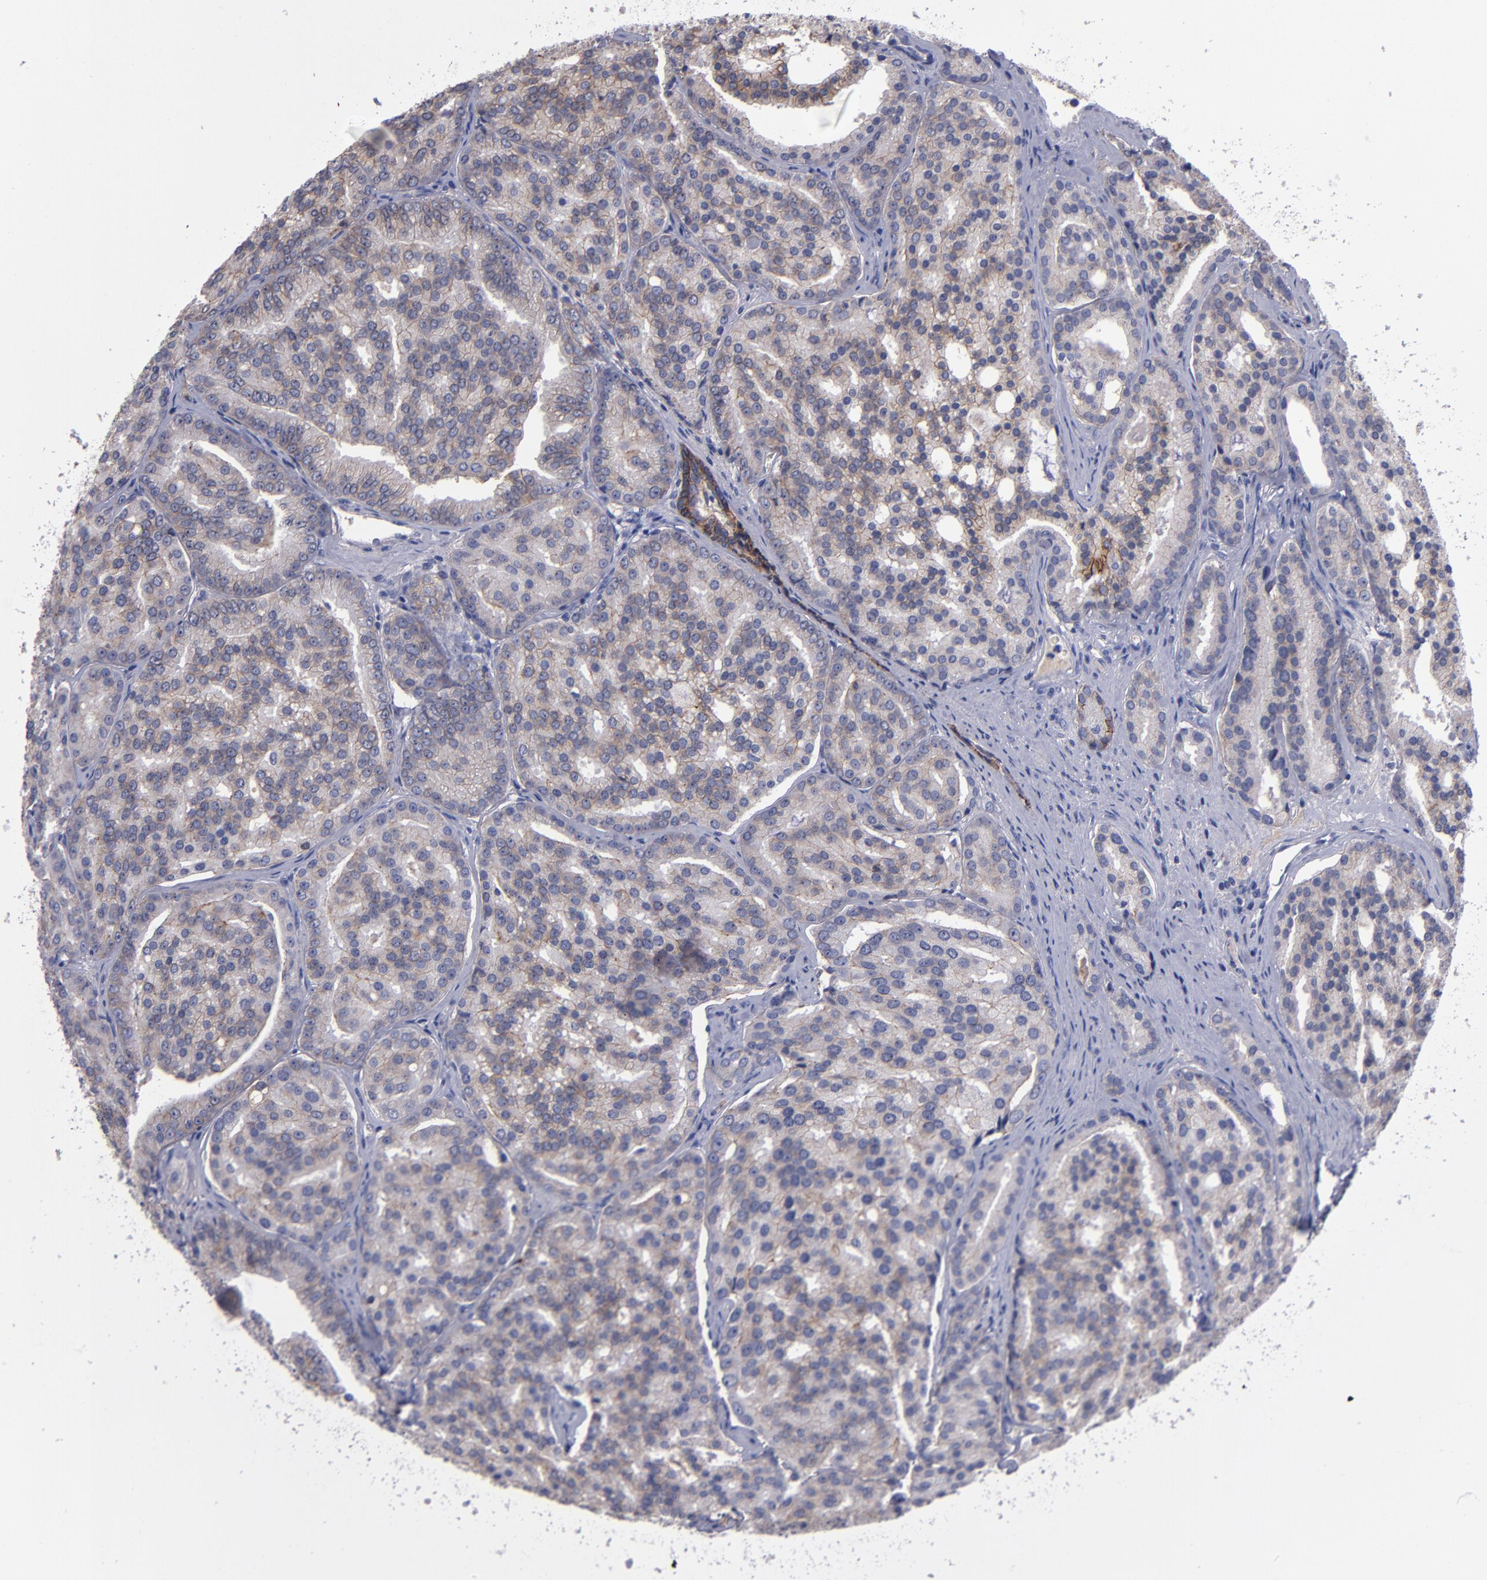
{"staining": {"intensity": "weak", "quantity": ">75%", "location": "cytoplasmic/membranous"}, "tissue": "prostate cancer", "cell_type": "Tumor cells", "image_type": "cancer", "snomed": [{"axis": "morphology", "description": "Adenocarcinoma, High grade"}, {"axis": "topography", "description": "Prostate"}], "caption": "Immunohistochemistry (DAB (3,3'-diaminobenzidine)) staining of prostate cancer (adenocarcinoma (high-grade)) demonstrates weak cytoplasmic/membranous protein expression in approximately >75% of tumor cells.", "gene": "CDH3", "patient": {"sex": "male", "age": 64}}